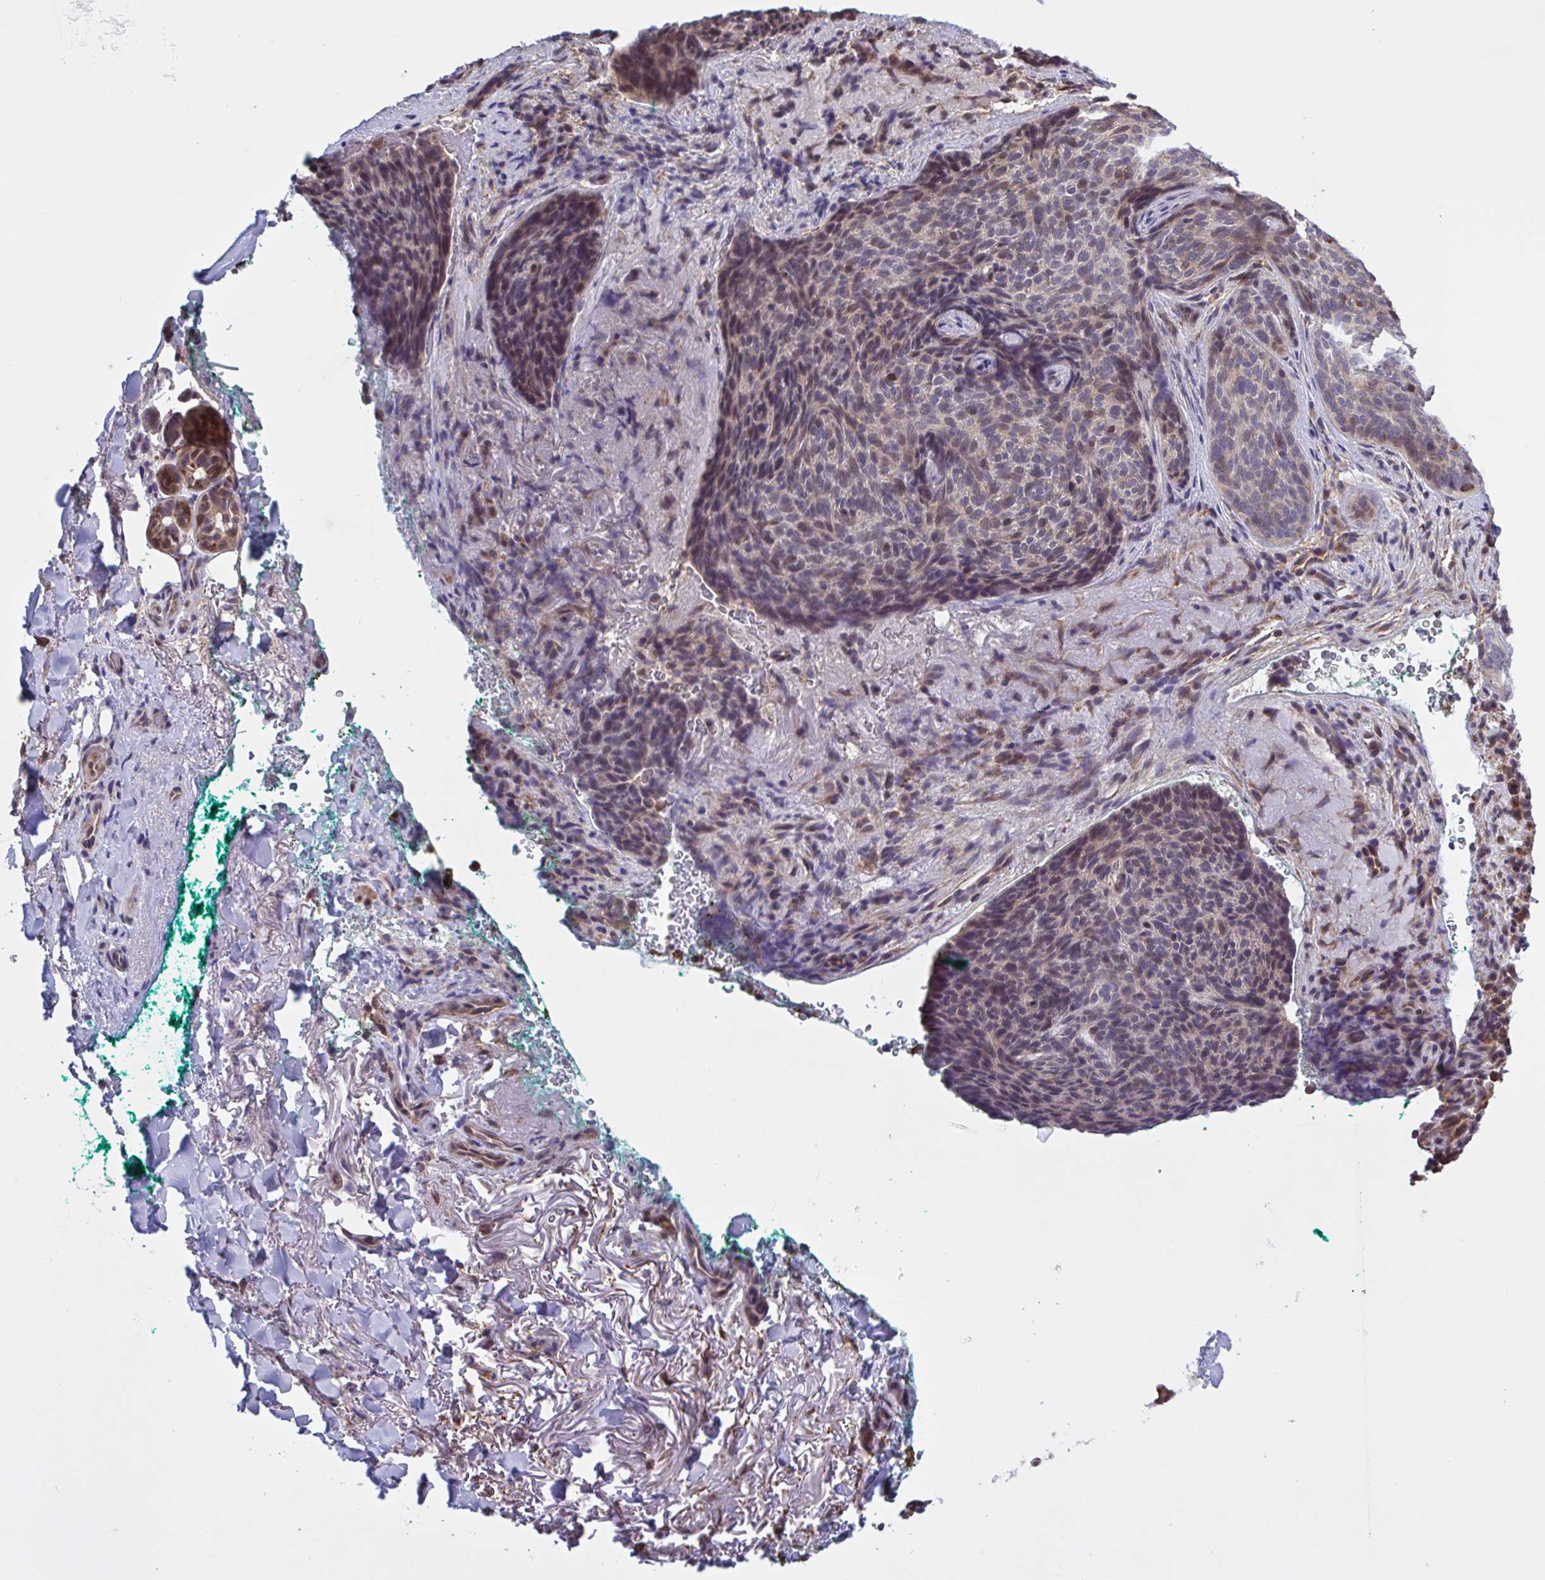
{"staining": {"intensity": "weak", "quantity": "<25%", "location": "cytoplasmic/membranous"}, "tissue": "skin cancer", "cell_type": "Tumor cells", "image_type": "cancer", "snomed": [{"axis": "morphology", "description": "Basal cell carcinoma"}, {"axis": "topography", "description": "Skin"}, {"axis": "topography", "description": "Skin of head"}], "caption": "High magnification brightfield microscopy of skin cancer (basal cell carcinoma) stained with DAB (brown) and counterstained with hematoxylin (blue): tumor cells show no significant staining.", "gene": "ZNF200", "patient": {"sex": "female", "age": 92}}